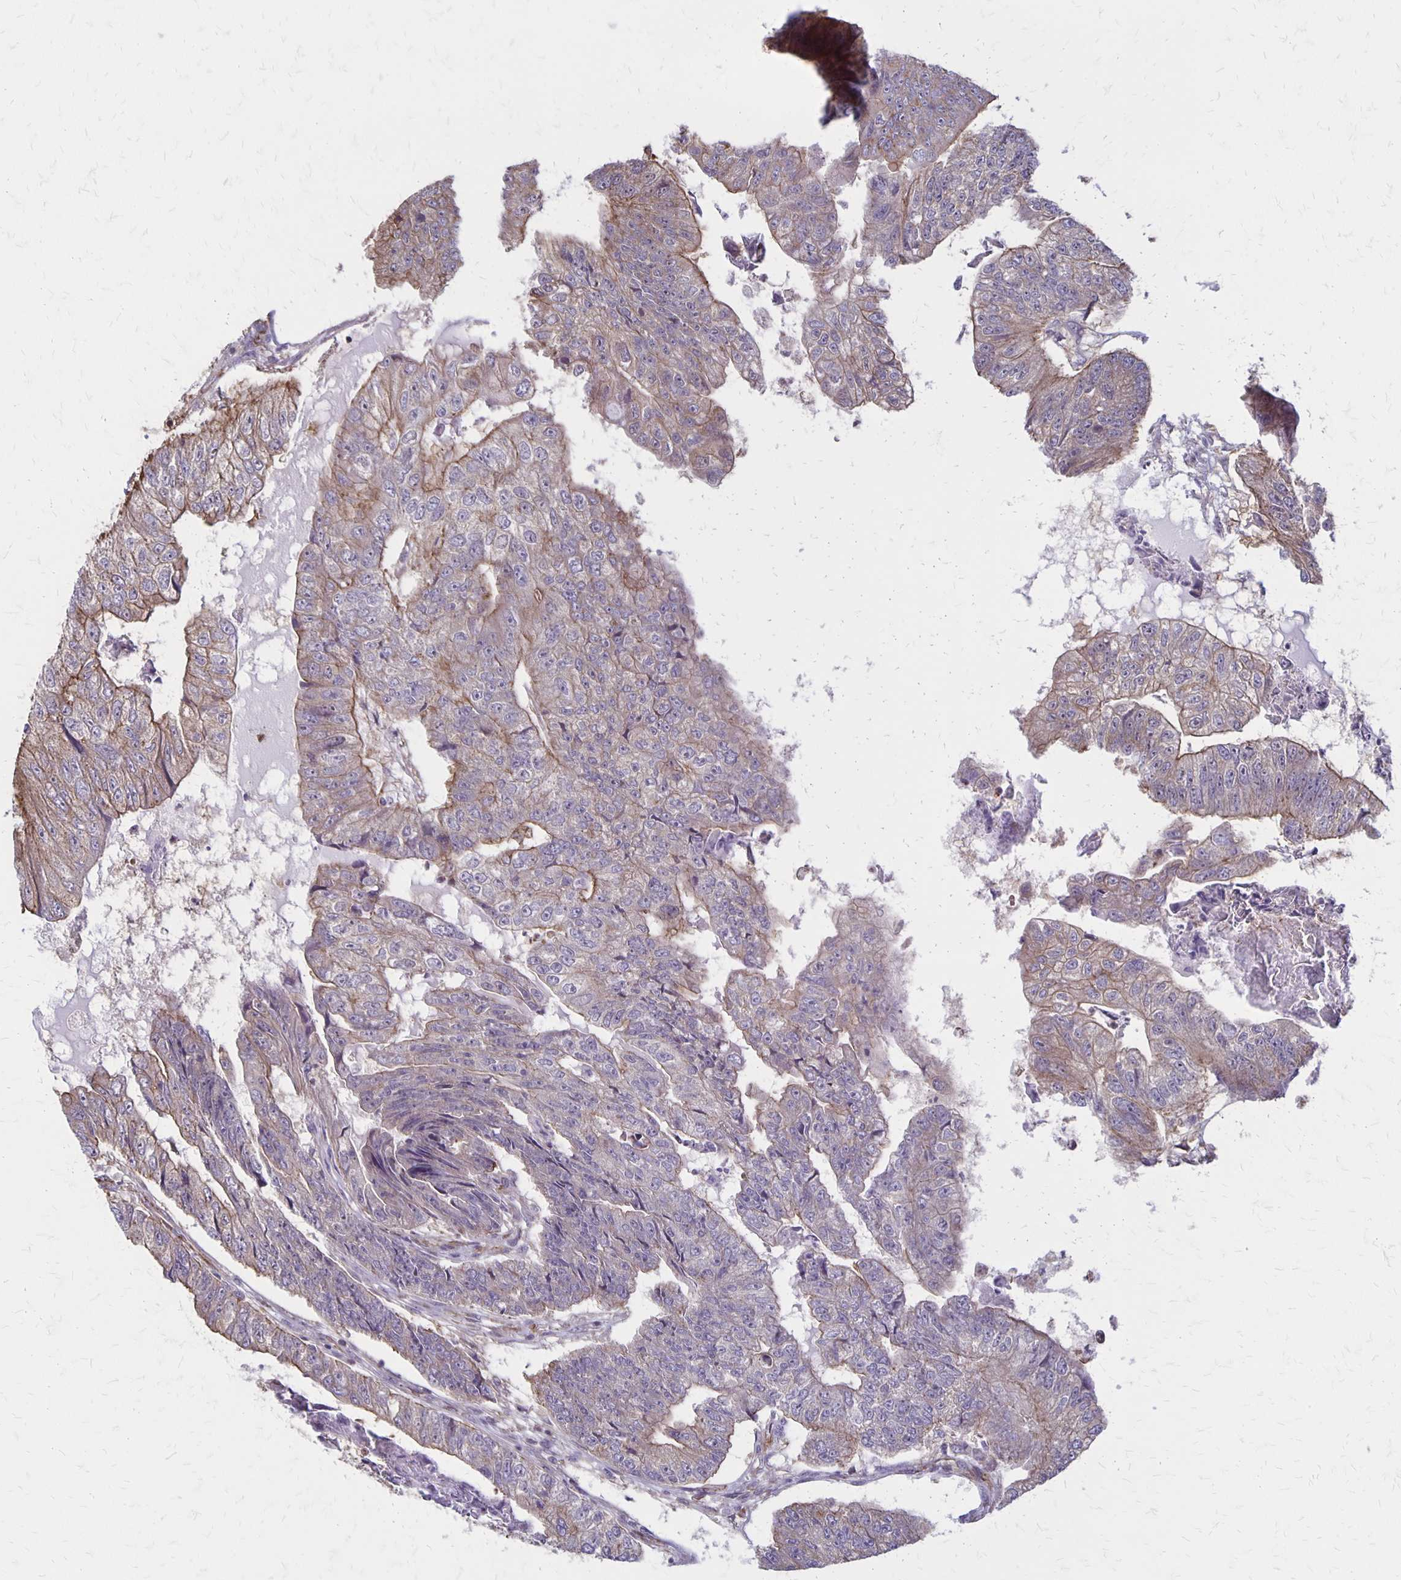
{"staining": {"intensity": "moderate", "quantity": "<25%", "location": "cytoplasmic/membranous"}, "tissue": "colorectal cancer", "cell_type": "Tumor cells", "image_type": "cancer", "snomed": [{"axis": "morphology", "description": "Adenocarcinoma, NOS"}, {"axis": "topography", "description": "Colon"}], "caption": "The immunohistochemical stain labels moderate cytoplasmic/membranous positivity in tumor cells of colorectal cancer tissue. (DAB (3,3'-diaminobenzidine) IHC, brown staining for protein, blue staining for nuclei).", "gene": "SEPTIN5", "patient": {"sex": "female", "age": 67}}